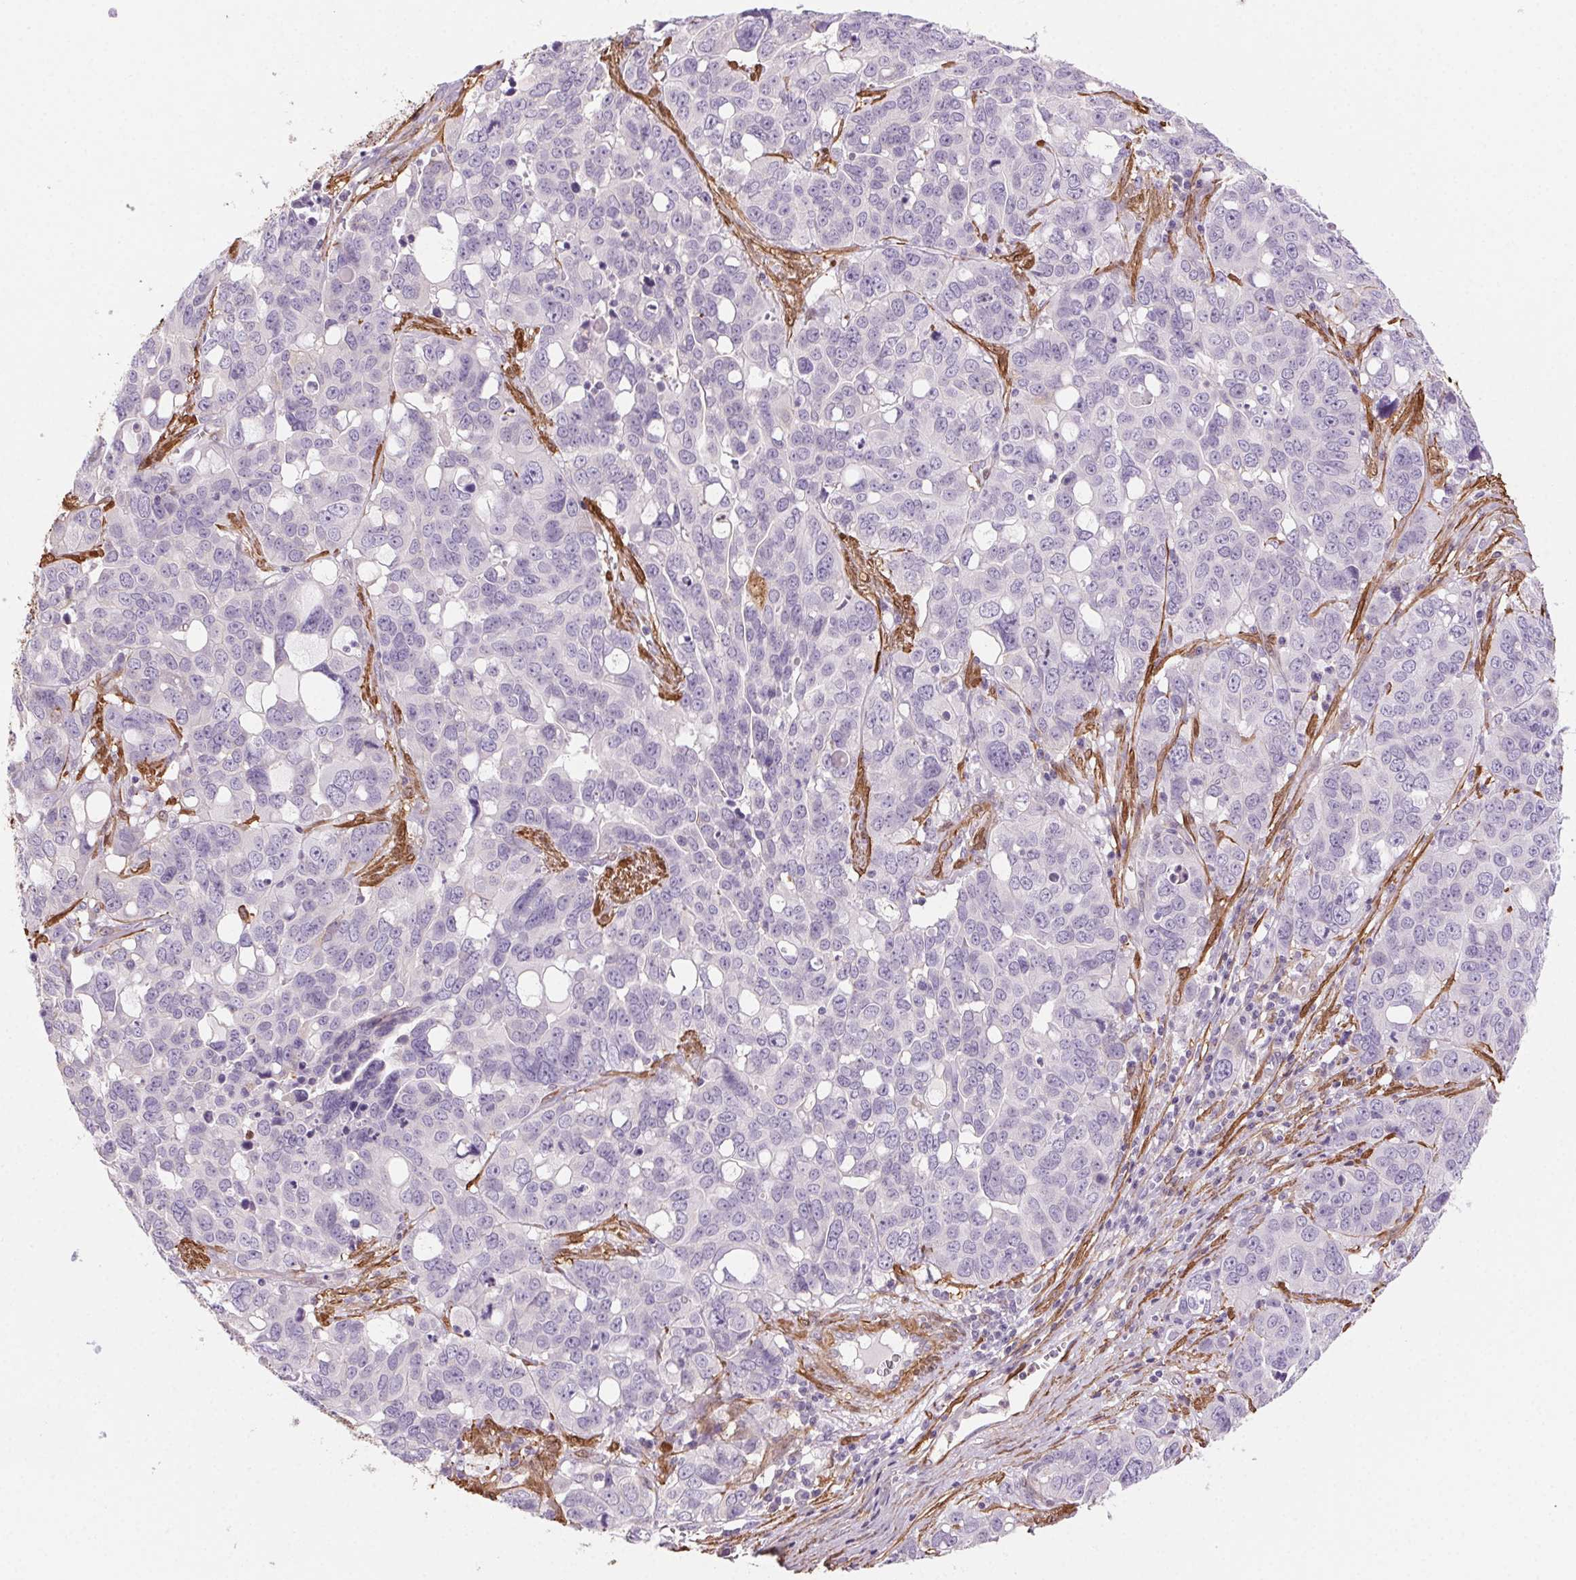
{"staining": {"intensity": "negative", "quantity": "none", "location": "none"}, "tissue": "ovarian cancer", "cell_type": "Tumor cells", "image_type": "cancer", "snomed": [{"axis": "morphology", "description": "Carcinoma, endometroid"}, {"axis": "topography", "description": "Ovary"}], "caption": "Immunohistochemistry photomicrograph of neoplastic tissue: human ovarian endometroid carcinoma stained with DAB demonstrates no significant protein expression in tumor cells. (Brightfield microscopy of DAB immunohistochemistry at high magnification).", "gene": "GPX8", "patient": {"sex": "female", "age": 78}}